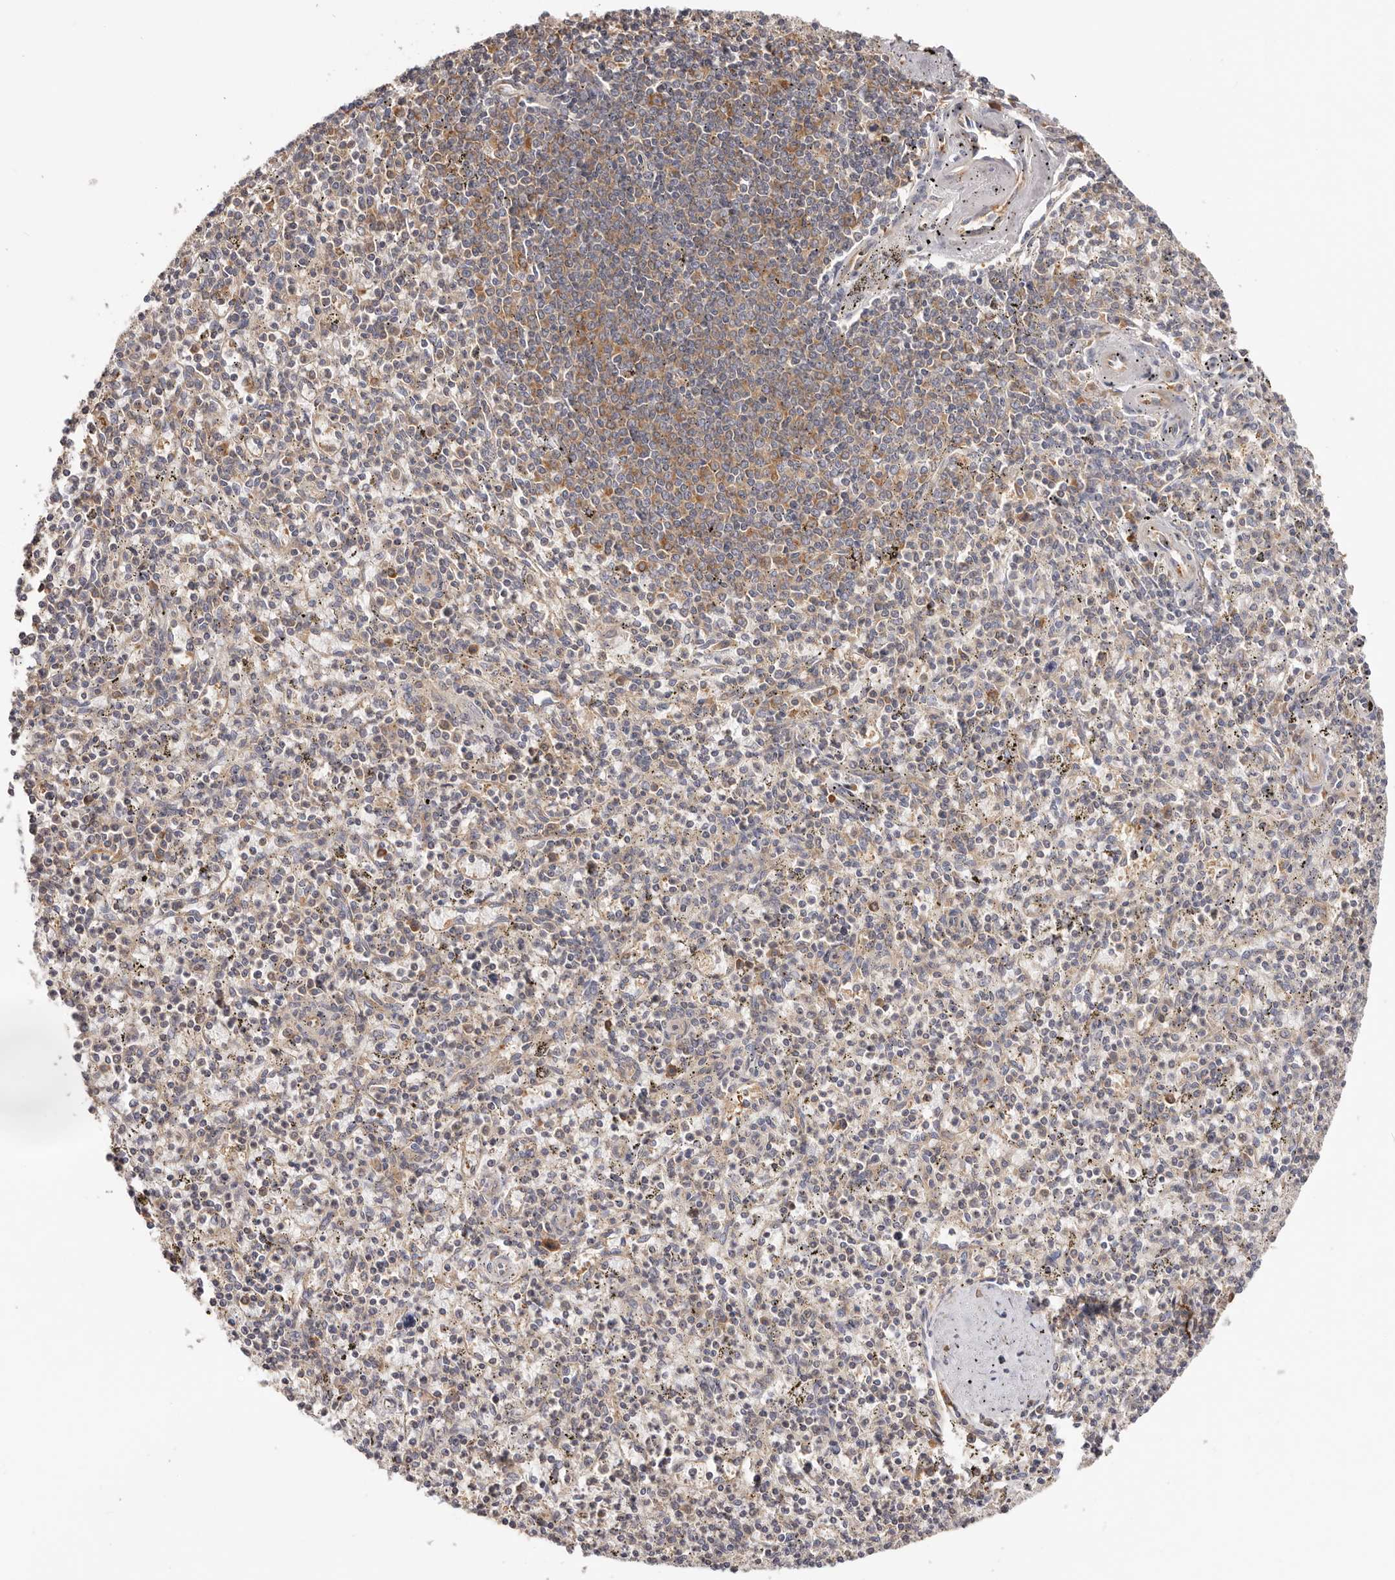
{"staining": {"intensity": "moderate", "quantity": "<25%", "location": "cytoplasmic/membranous"}, "tissue": "spleen", "cell_type": "Cells in red pulp", "image_type": "normal", "snomed": [{"axis": "morphology", "description": "Normal tissue, NOS"}, {"axis": "topography", "description": "Spleen"}], "caption": "Protein expression by immunohistochemistry (IHC) demonstrates moderate cytoplasmic/membranous positivity in about <25% of cells in red pulp in unremarkable spleen.", "gene": "EPRS1", "patient": {"sex": "male", "age": 72}}